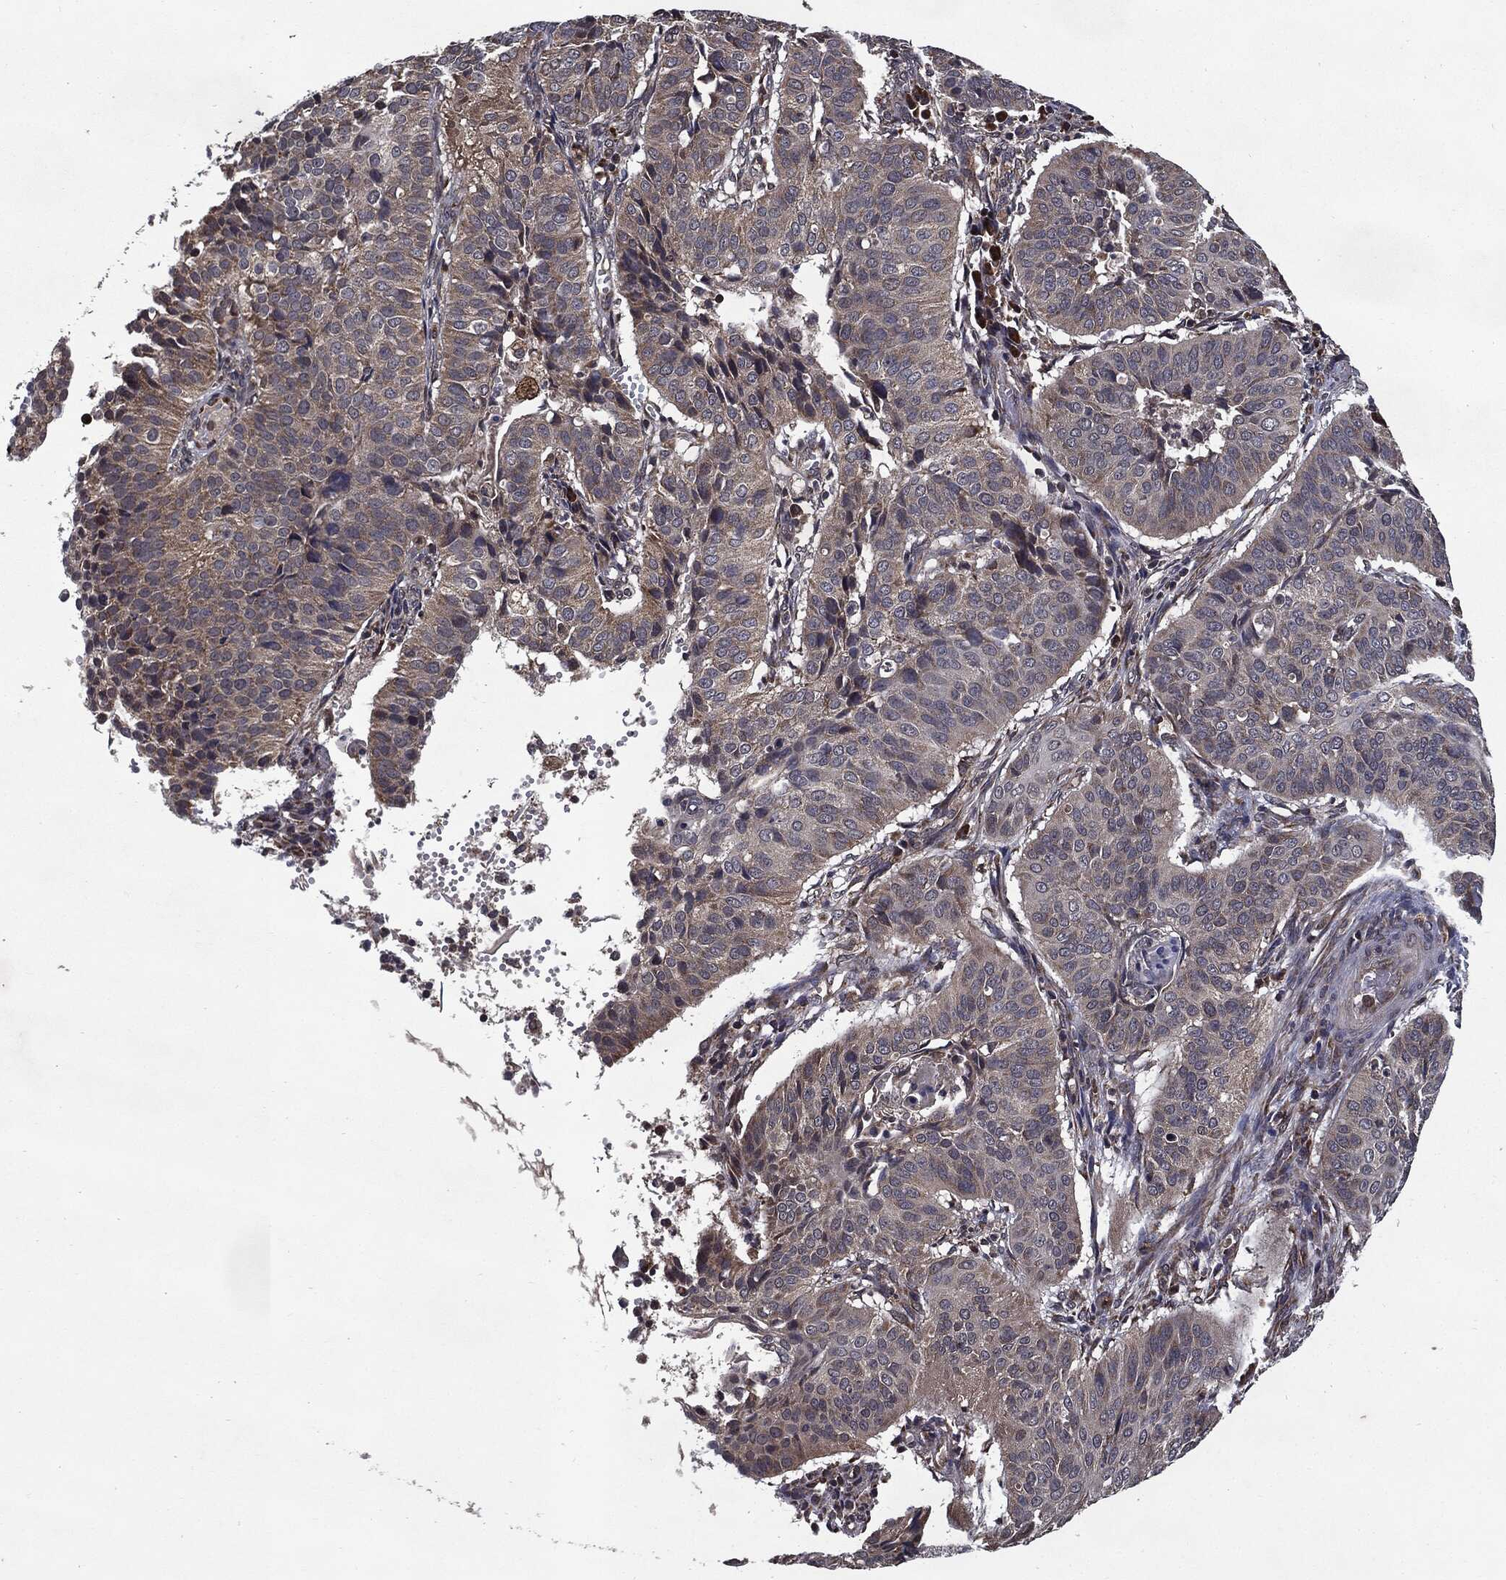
{"staining": {"intensity": "moderate", "quantity": "25%-75%", "location": "cytoplasmic/membranous"}, "tissue": "cervical cancer", "cell_type": "Tumor cells", "image_type": "cancer", "snomed": [{"axis": "morphology", "description": "Normal tissue, NOS"}, {"axis": "morphology", "description": "Squamous cell carcinoma, NOS"}, {"axis": "topography", "description": "Cervix"}], "caption": "This photomicrograph displays IHC staining of human cervical cancer (squamous cell carcinoma), with medium moderate cytoplasmic/membranous expression in approximately 25%-75% of tumor cells.", "gene": "HDAC5", "patient": {"sex": "female", "age": 39}}